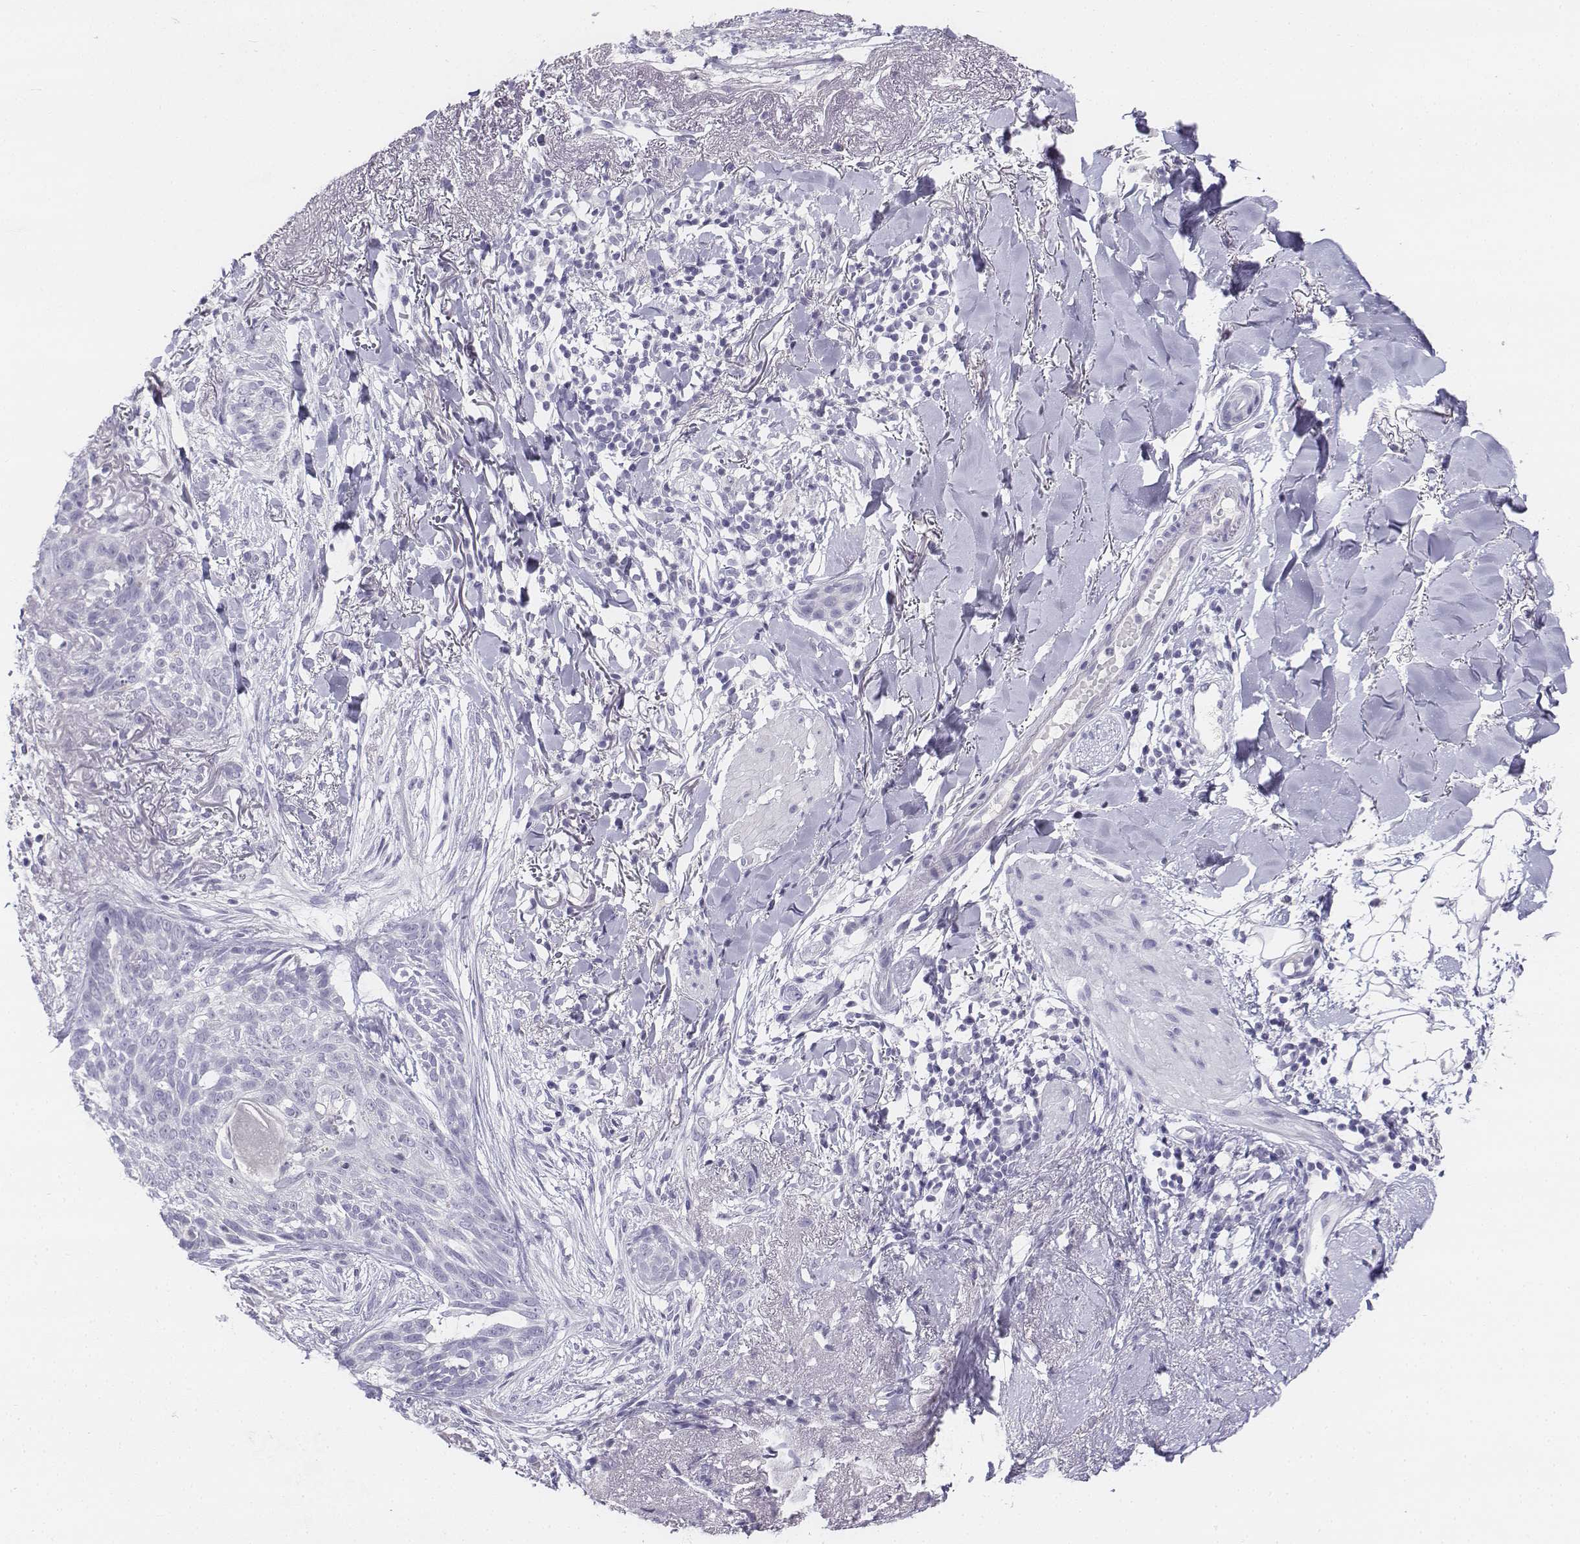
{"staining": {"intensity": "negative", "quantity": "none", "location": "none"}, "tissue": "skin cancer", "cell_type": "Tumor cells", "image_type": "cancer", "snomed": [{"axis": "morphology", "description": "Normal tissue, NOS"}, {"axis": "morphology", "description": "Basal cell carcinoma"}, {"axis": "topography", "description": "Skin"}], "caption": "IHC micrograph of neoplastic tissue: basal cell carcinoma (skin) stained with DAB reveals no significant protein expression in tumor cells.", "gene": "UCN2", "patient": {"sex": "male", "age": 84}}